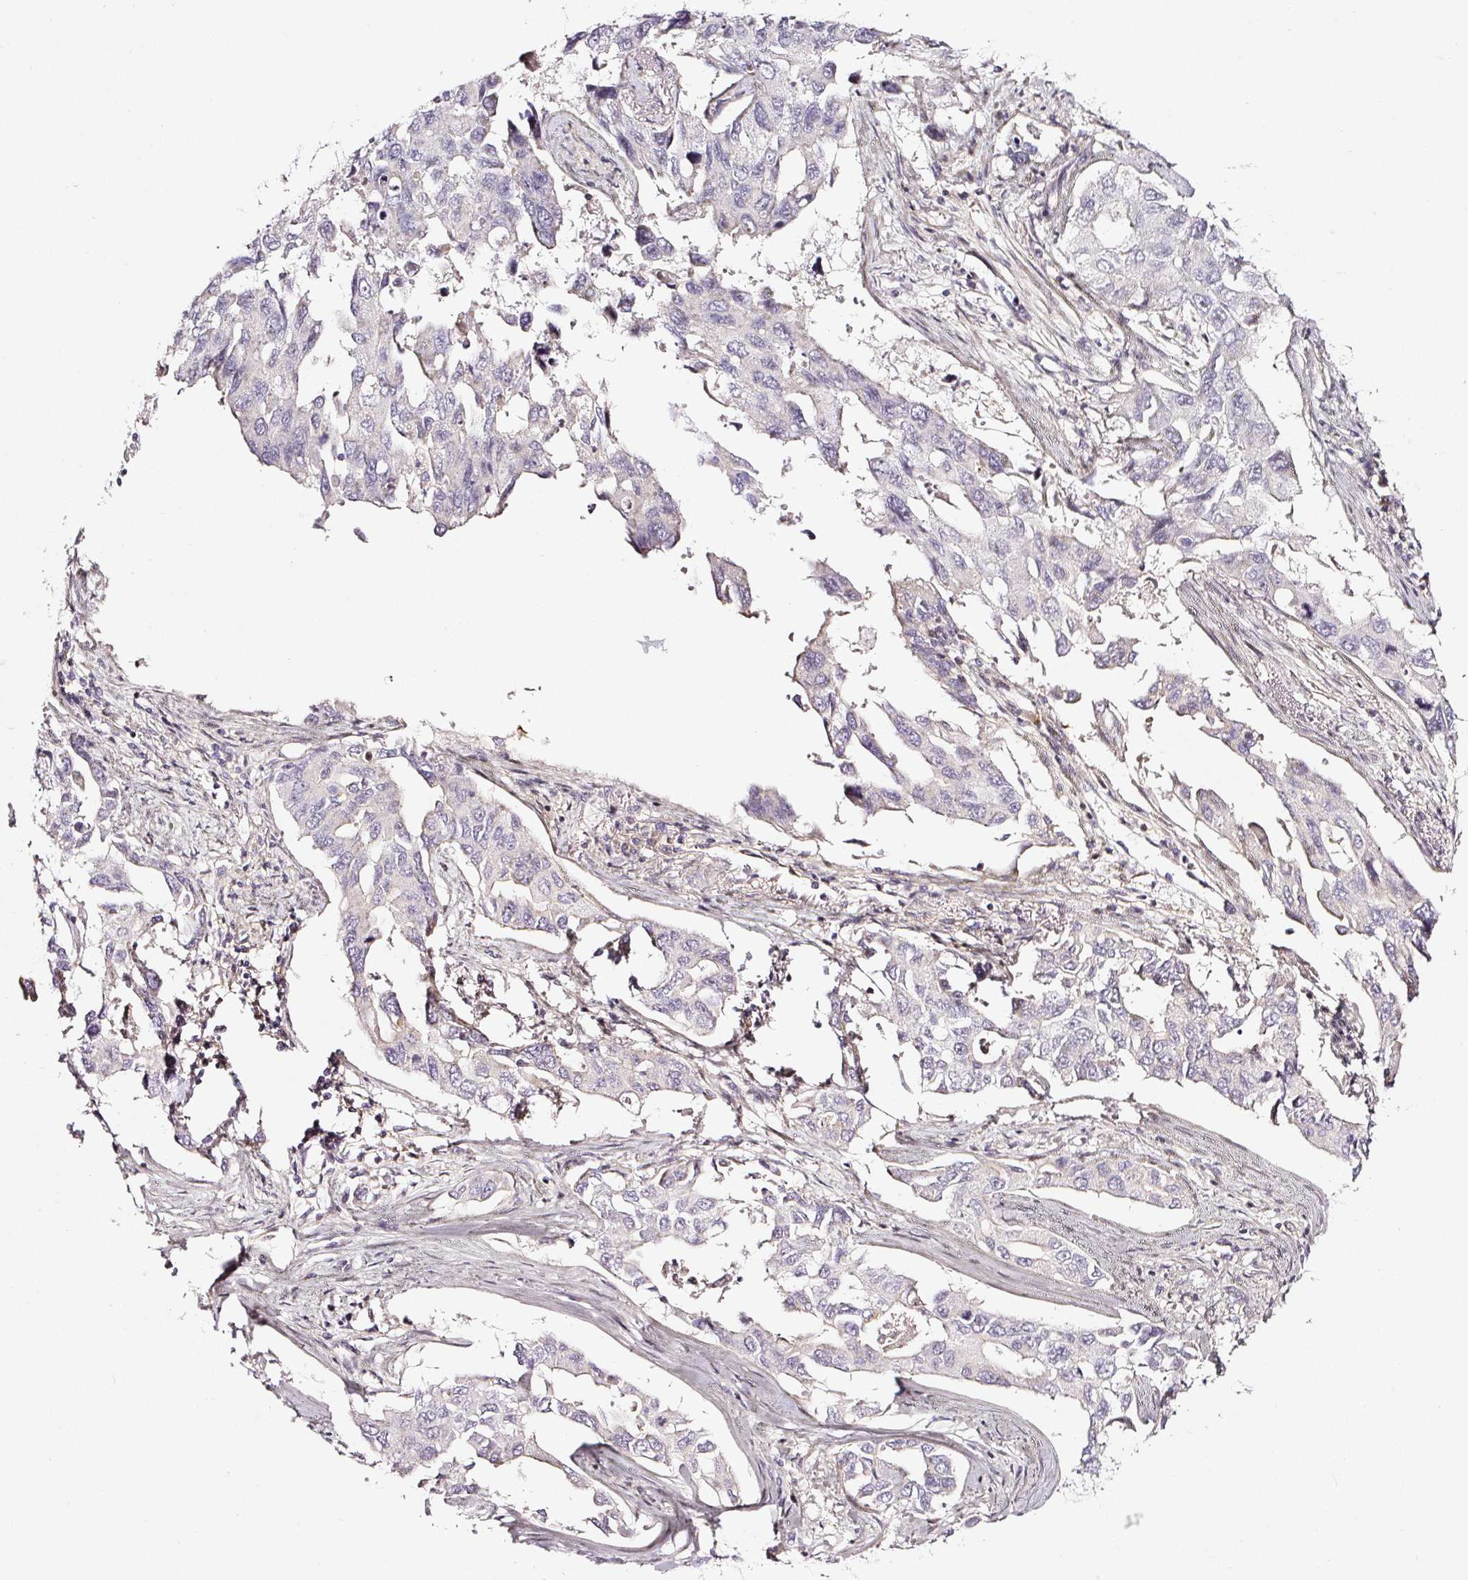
{"staining": {"intensity": "negative", "quantity": "none", "location": "none"}, "tissue": "lung cancer", "cell_type": "Tumor cells", "image_type": "cancer", "snomed": [{"axis": "morphology", "description": "Adenocarcinoma, NOS"}, {"axis": "topography", "description": "Lung"}], "caption": "DAB immunohistochemical staining of human lung cancer (adenocarcinoma) exhibits no significant staining in tumor cells.", "gene": "CD47", "patient": {"sex": "male", "age": 64}}